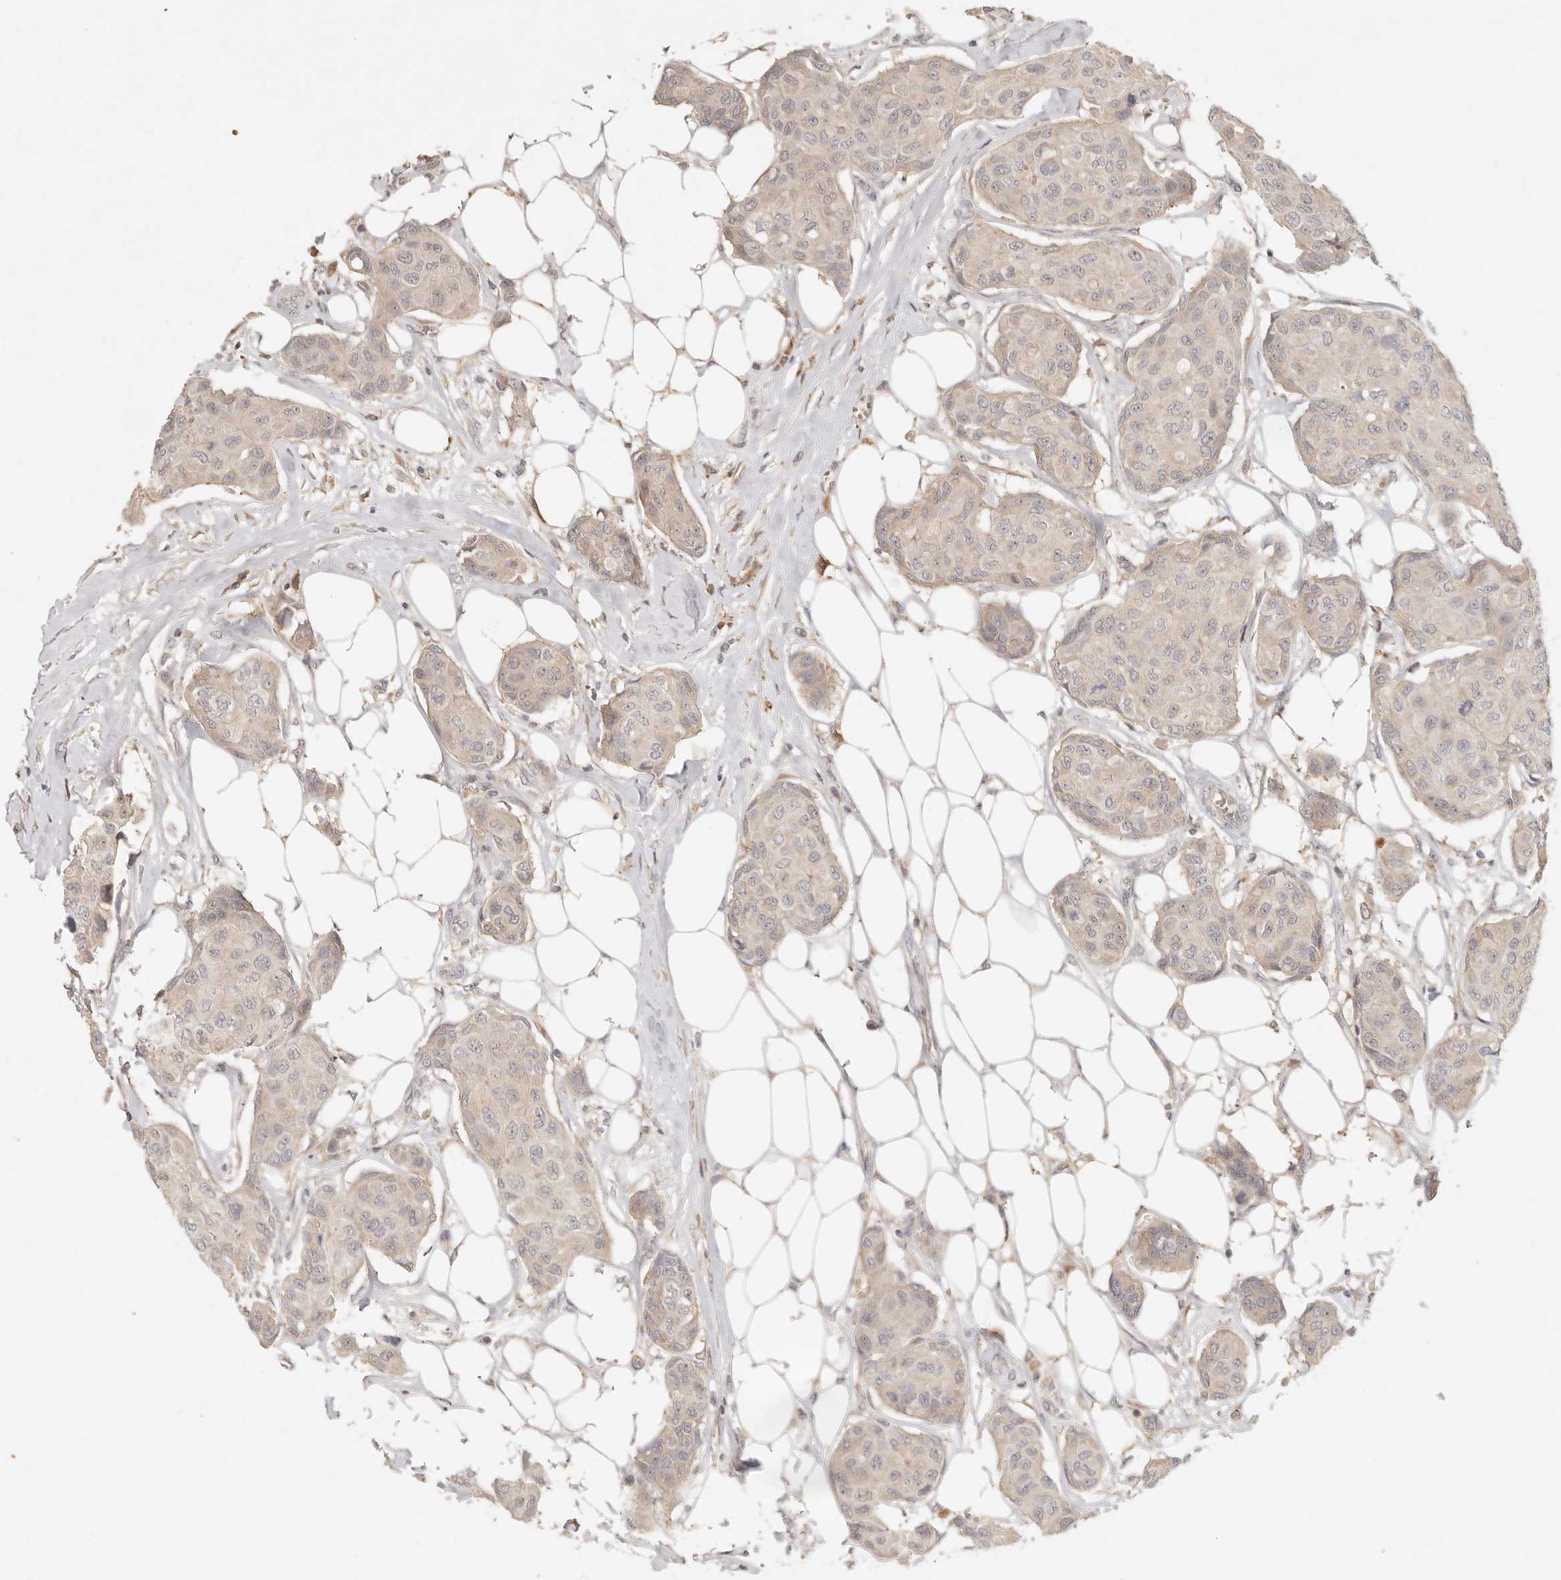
{"staining": {"intensity": "weak", "quantity": ">75%", "location": "cytoplasmic/membranous"}, "tissue": "breast cancer", "cell_type": "Tumor cells", "image_type": "cancer", "snomed": [{"axis": "morphology", "description": "Duct carcinoma"}, {"axis": "topography", "description": "Breast"}], "caption": "This is a photomicrograph of IHC staining of invasive ductal carcinoma (breast), which shows weak positivity in the cytoplasmic/membranous of tumor cells.", "gene": "UBXN11", "patient": {"sex": "female", "age": 80}}